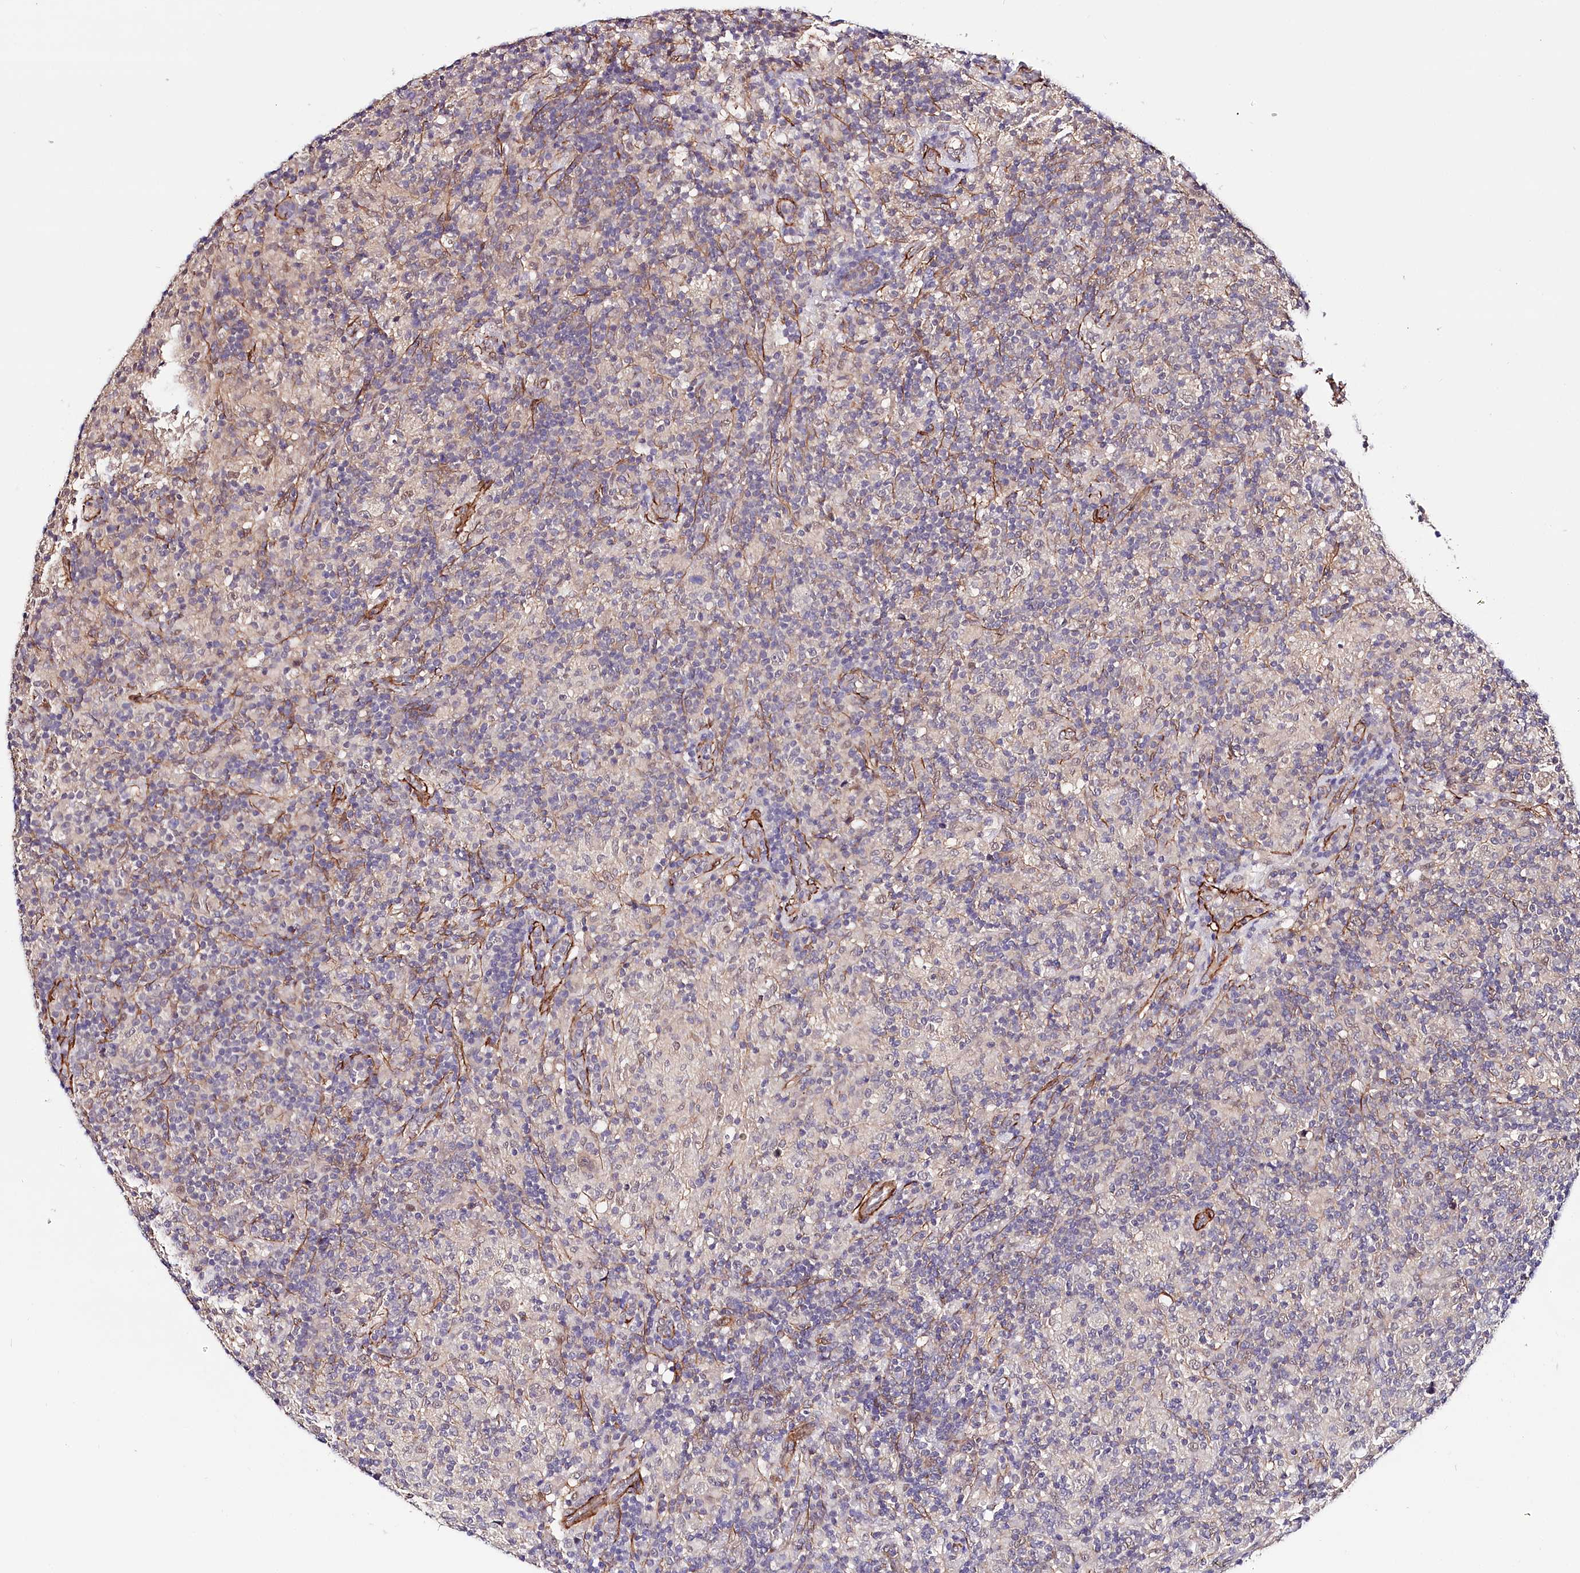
{"staining": {"intensity": "negative", "quantity": "none", "location": "none"}, "tissue": "lymphoma", "cell_type": "Tumor cells", "image_type": "cancer", "snomed": [{"axis": "morphology", "description": "Hodgkin's disease, NOS"}, {"axis": "topography", "description": "Lymph node"}], "caption": "DAB (3,3'-diaminobenzidine) immunohistochemical staining of human lymphoma exhibits no significant staining in tumor cells. (DAB immunohistochemistry (IHC) with hematoxylin counter stain).", "gene": "PPP2R5B", "patient": {"sex": "male", "age": 70}}